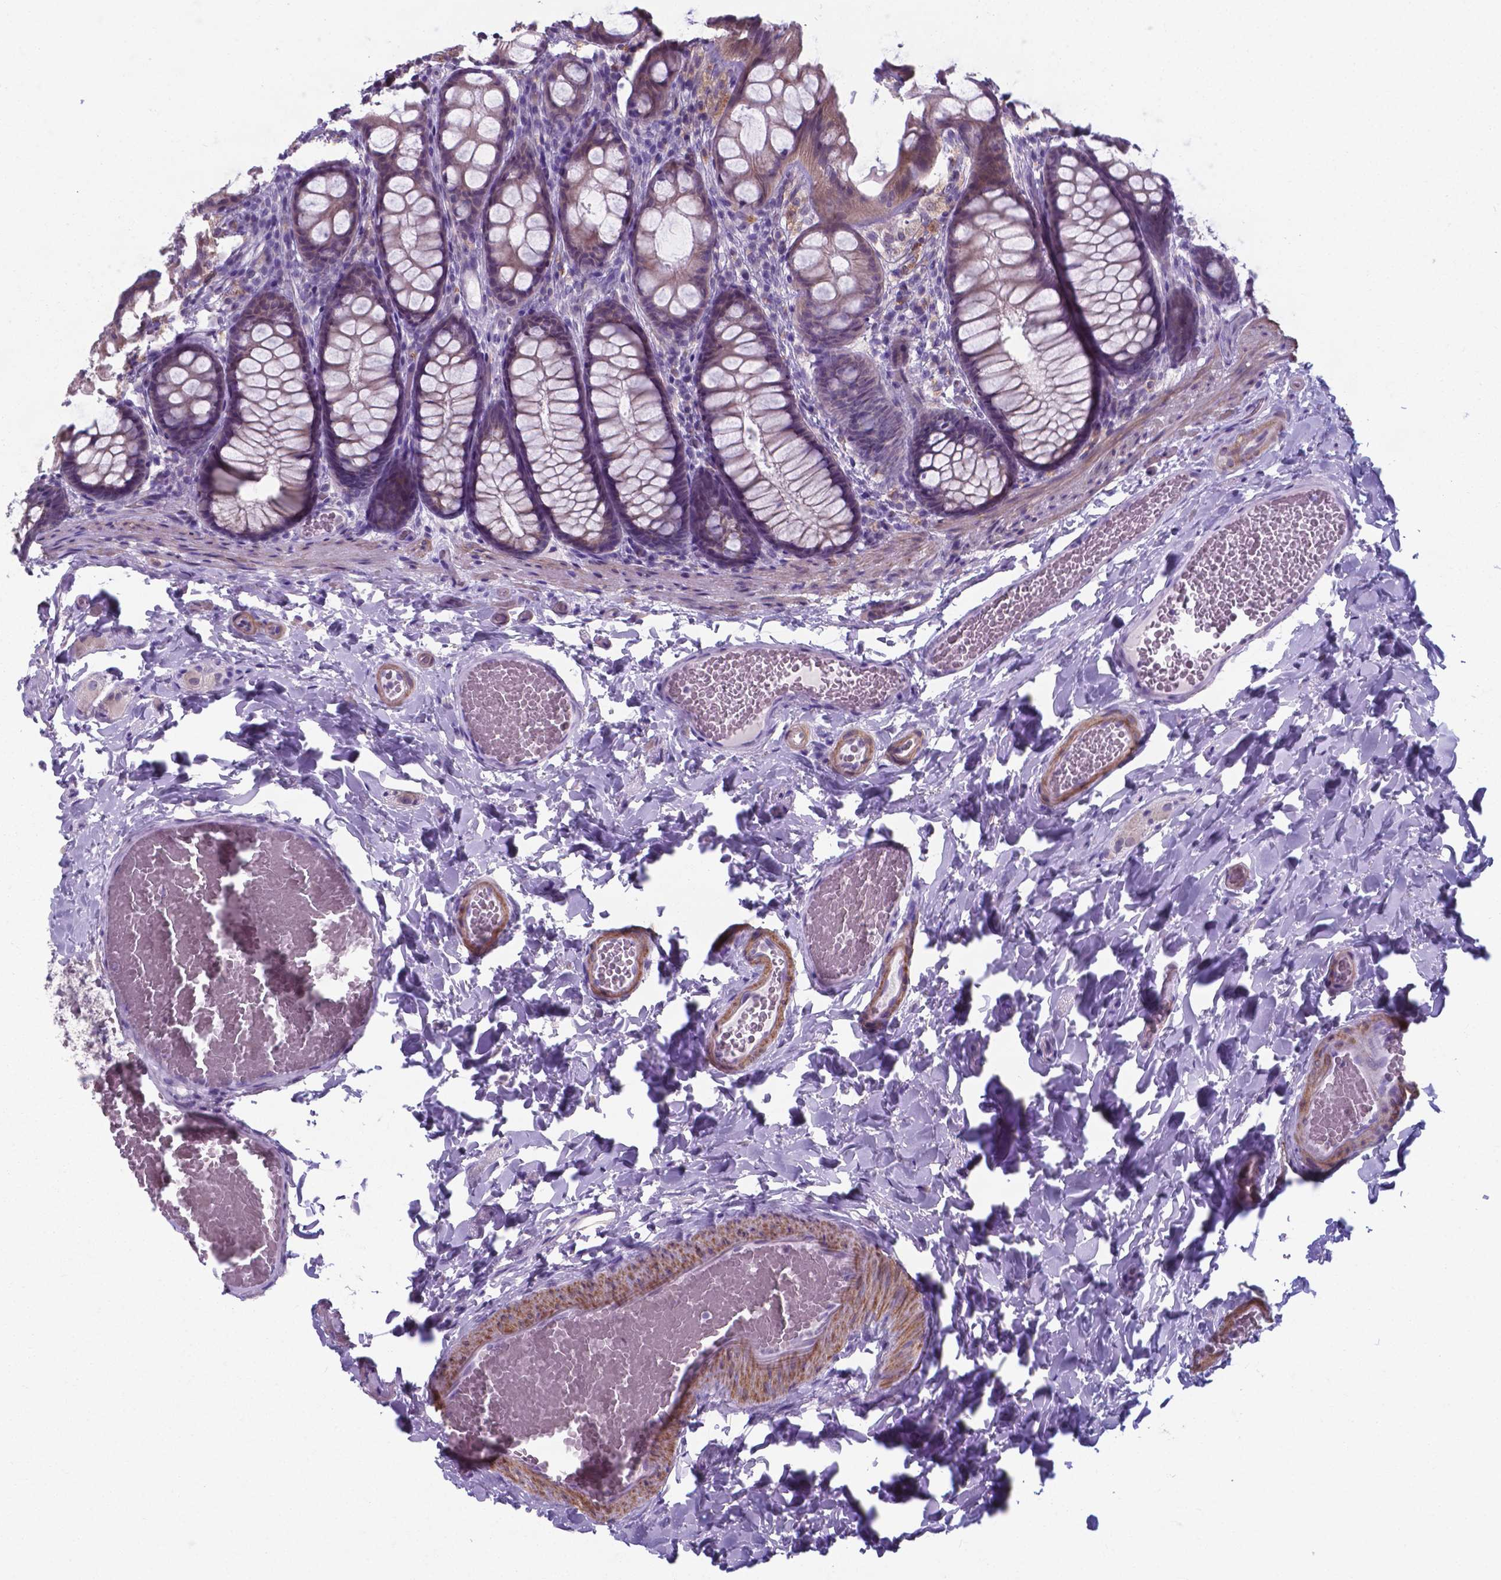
{"staining": {"intensity": "negative", "quantity": "none", "location": "none"}, "tissue": "colon", "cell_type": "Endothelial cells", "image_type": "normal", "snomed": [{"axis": "morphology", "description": "Normal tissue, NOS"}, {"axis": "topography", "description": "Colon"}], "caption": "DAB immunohistochemical staining of normal human colon reveals no significant staining in endothelial cells.", "gene": "AP5B1", "patient": {"sex": "male", "age": 47}}